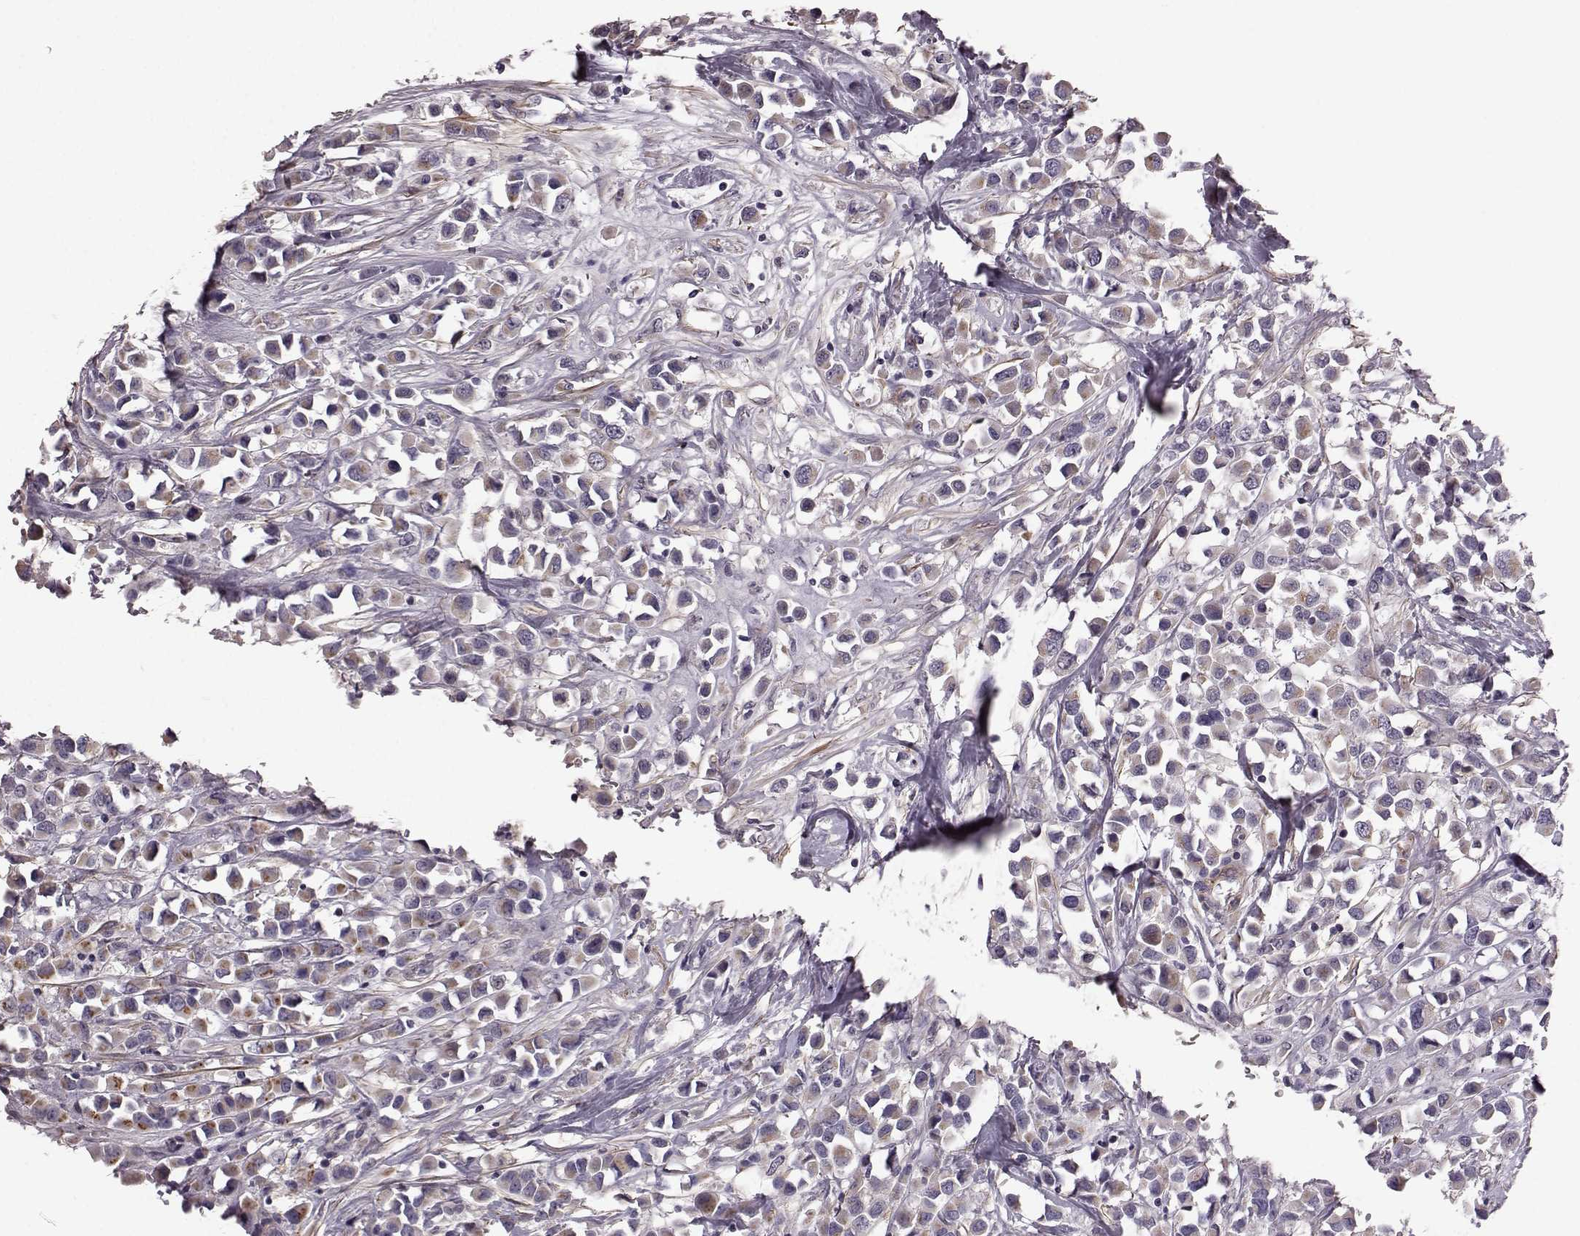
{"staining": {"intensity": "moderate", "quantity": "25%-75%", "location": "cytoplasmic/membranous"}, "tissue": "breast cancer", "cell_type": "Tumor cells", "image_type": "cancer", "snomed": [{"axis": "morphology", "description": "Duct carcinoma"}, {"axis": "topography", "description": "Breast"}], "caption": "Immunohistochemical staining of human breast cancer exhibits medium levels of moderate cytoplasmic/membranous staining in about 25%-75% of tumor cells.", "gene": "GRK1", "patient": {"sex": "female", "age": 61}}